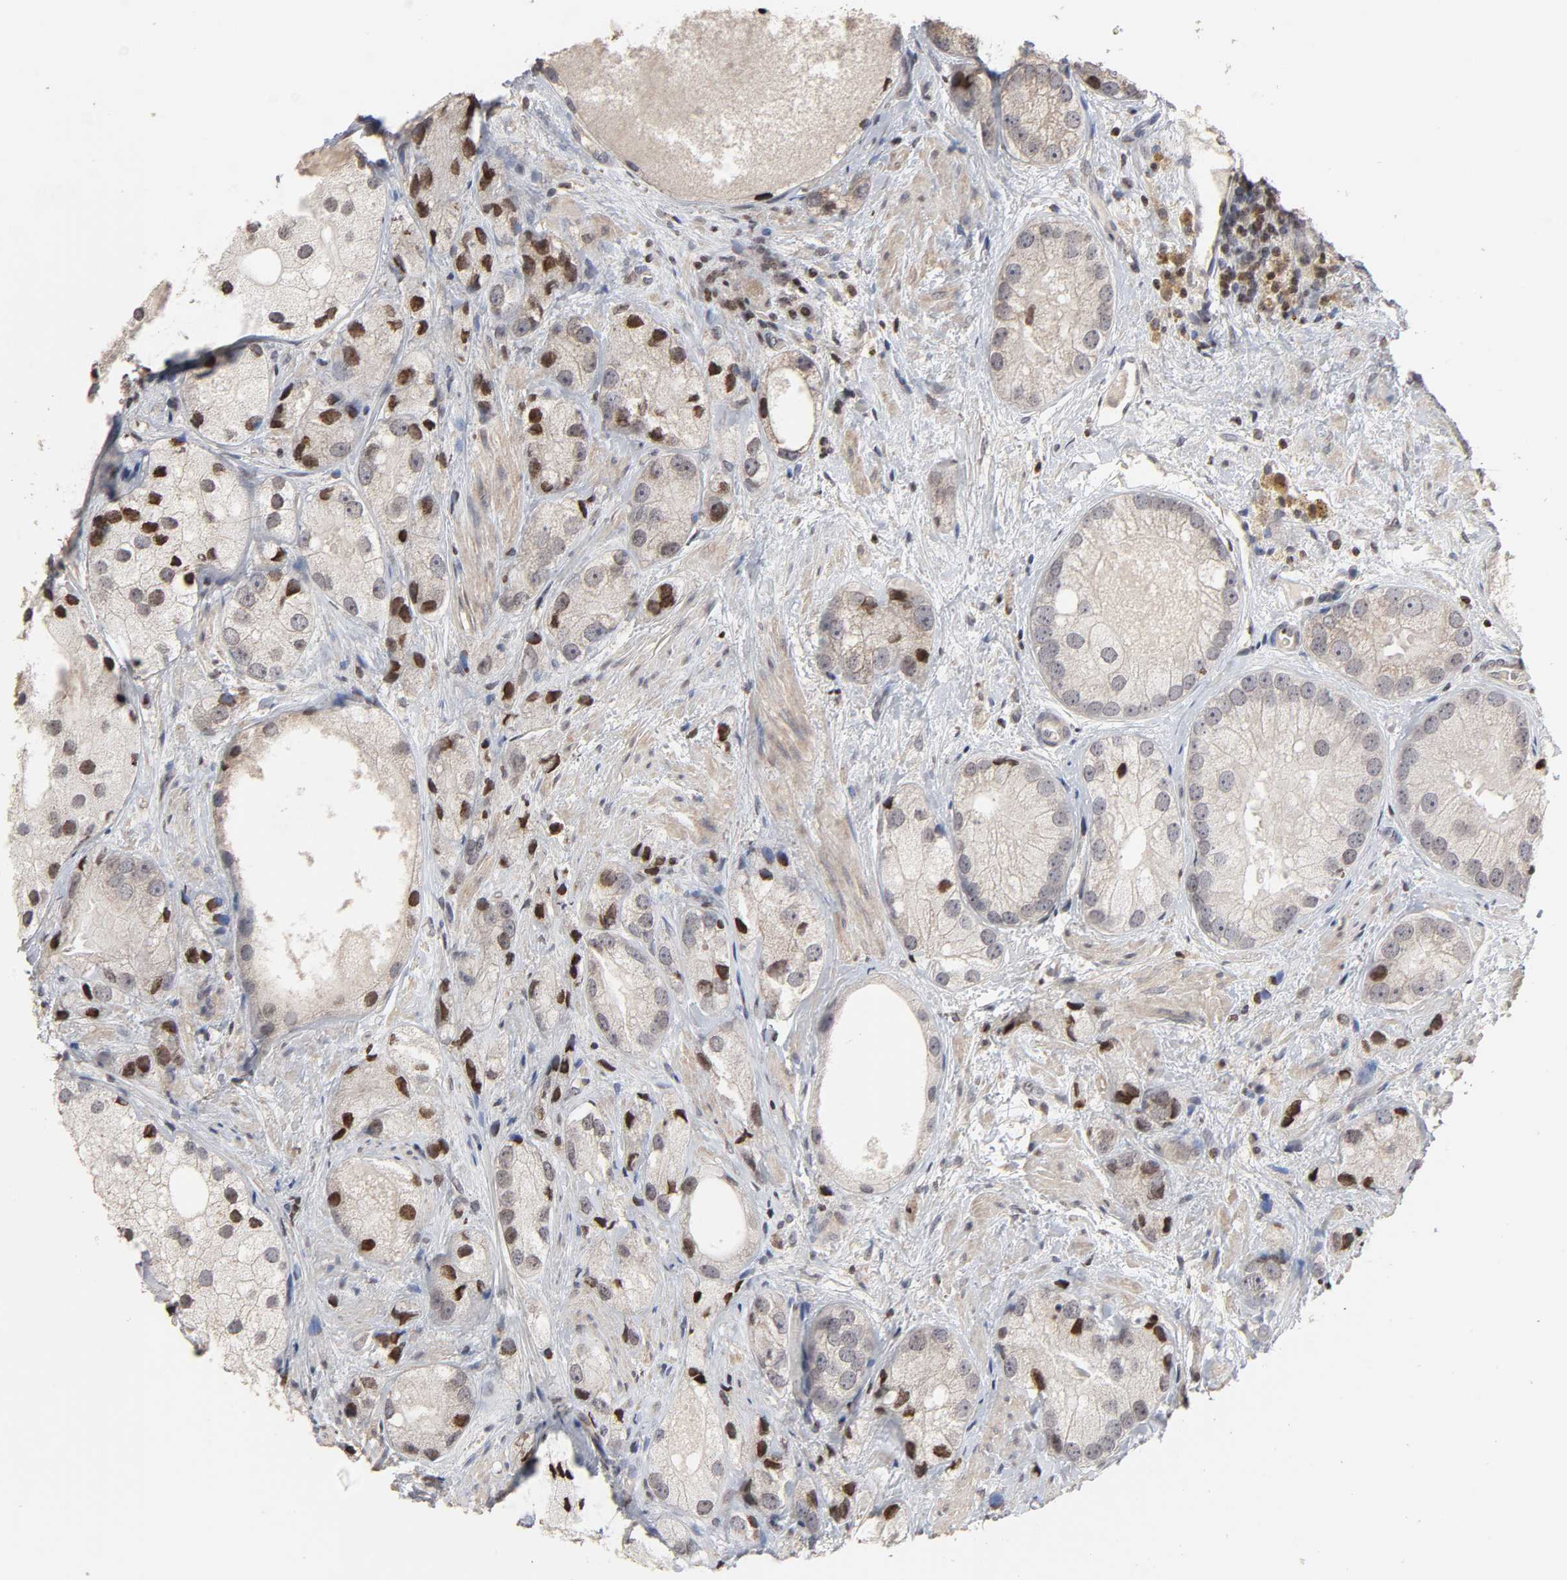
{"staining": {"intensity": "moderate", "quantity": "<25%", "location": "nuclear"}, "tissue": "prostate cancer", "cell_type": "Tumor cells", "image_type": "cancer", "snomed": [{"axis": "morphology", "description": "Adenocarcinoma, Low grade"}, {"axis": "topography", "description": "Prostate"}], "caption": "Prostate cancer (adenocarcinoma (low-grade)) was stained to show a protein in brown. There is low levels of moderate nuclear positivity in approximately <25% of tumor cells.", "gene": "ZNF473", "patient": {"sex": "male", "age": 69}}